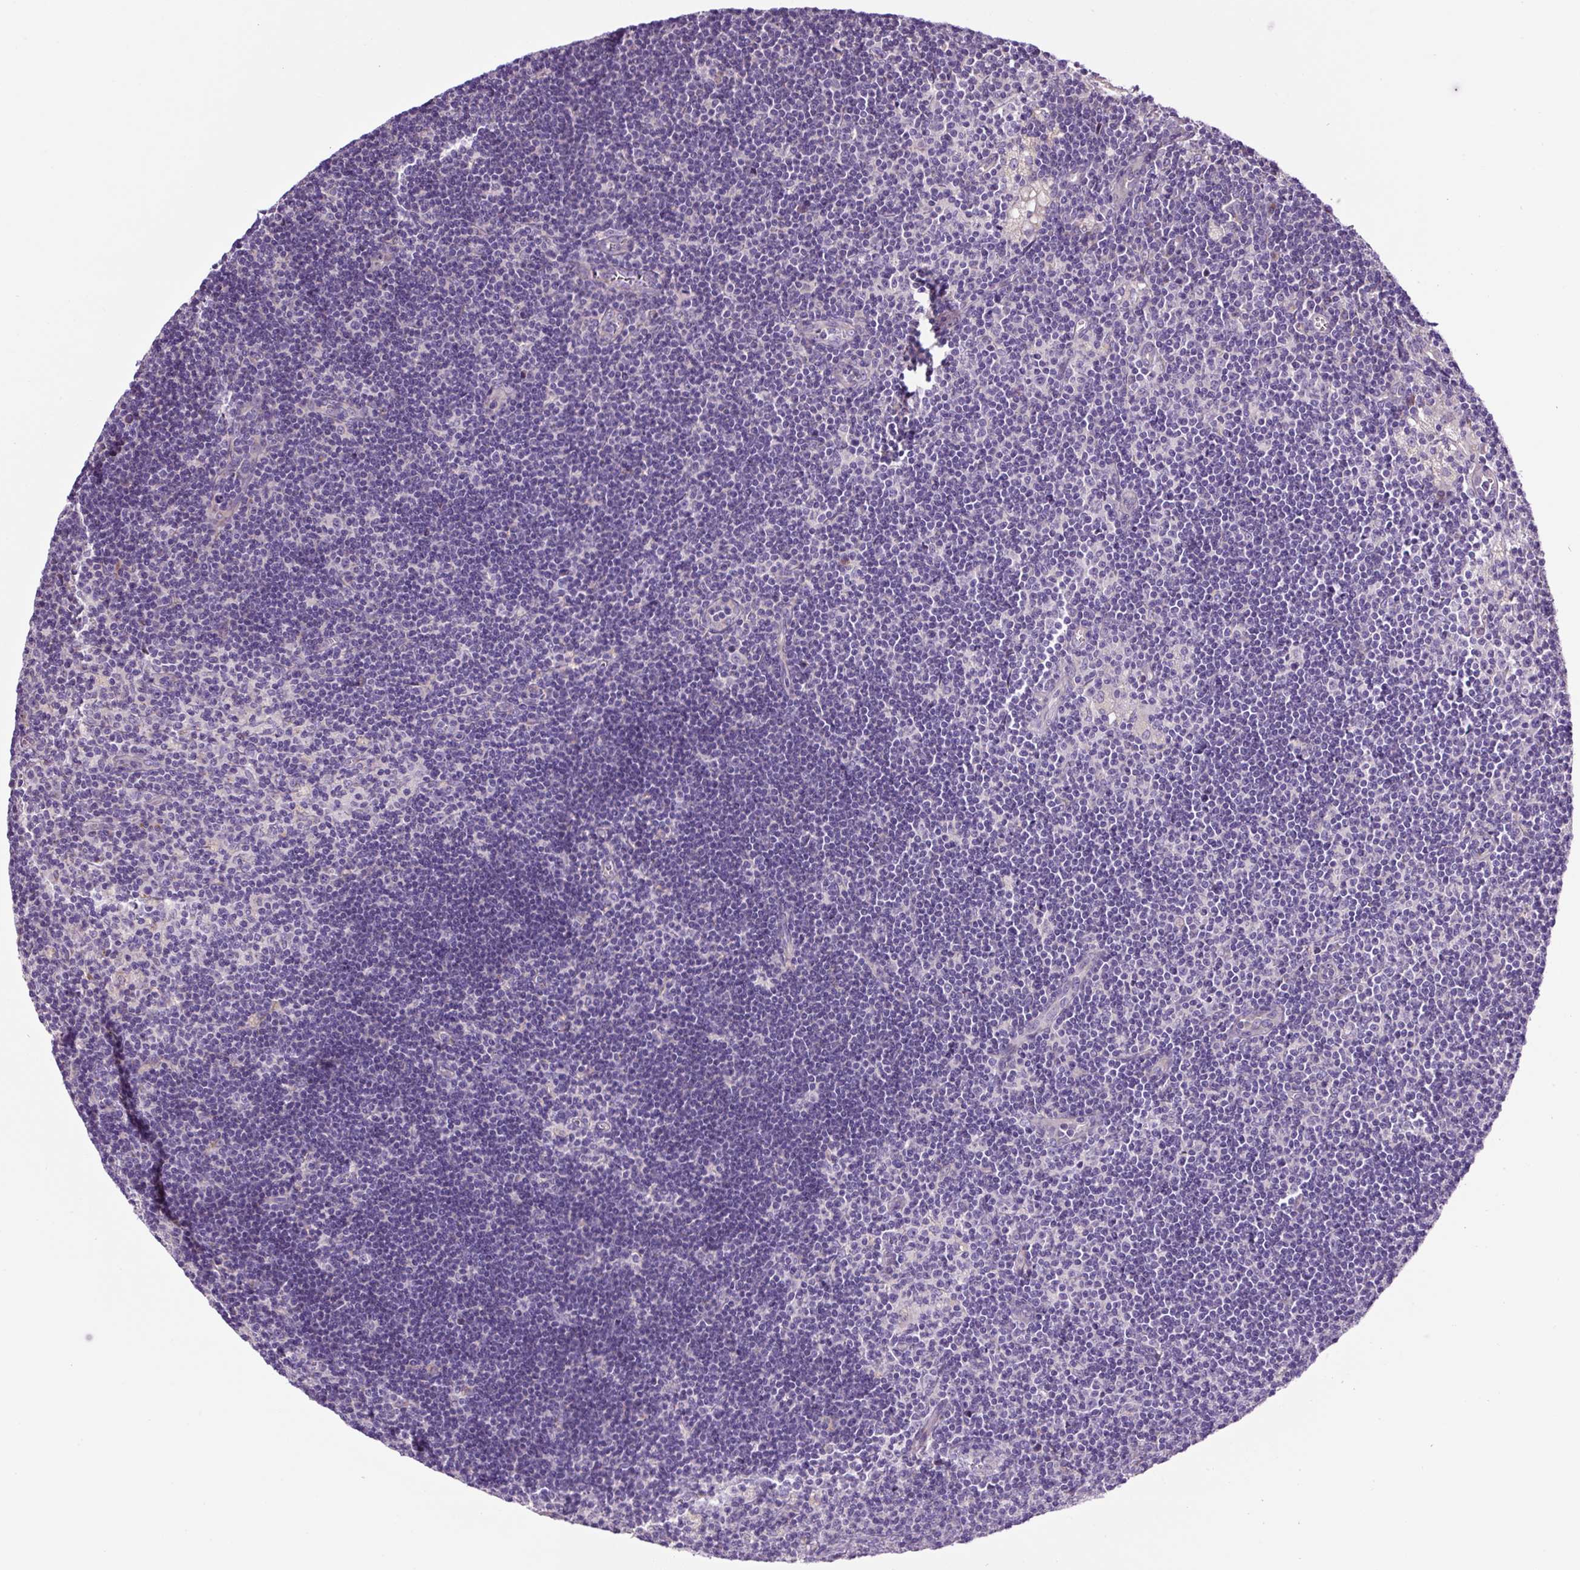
{"staining": {"intensity": "negative", "quantity": "none", "location": "none"}, "tissue": "lymph node", "cell_type": "Germinal center cells", "image_type": "normal", "snomed": [{"axis": "morphology", "description": "Normal tissue, NOS"}, {"axis": "topography", "description": "Lymph node"}], "caption": "Germinal center cells show no significant protein positivity in benign lymph node. Nuclei are stained in blue.", "gene": "GORASP1", "patient": {"sex": "male", "age": 24}}